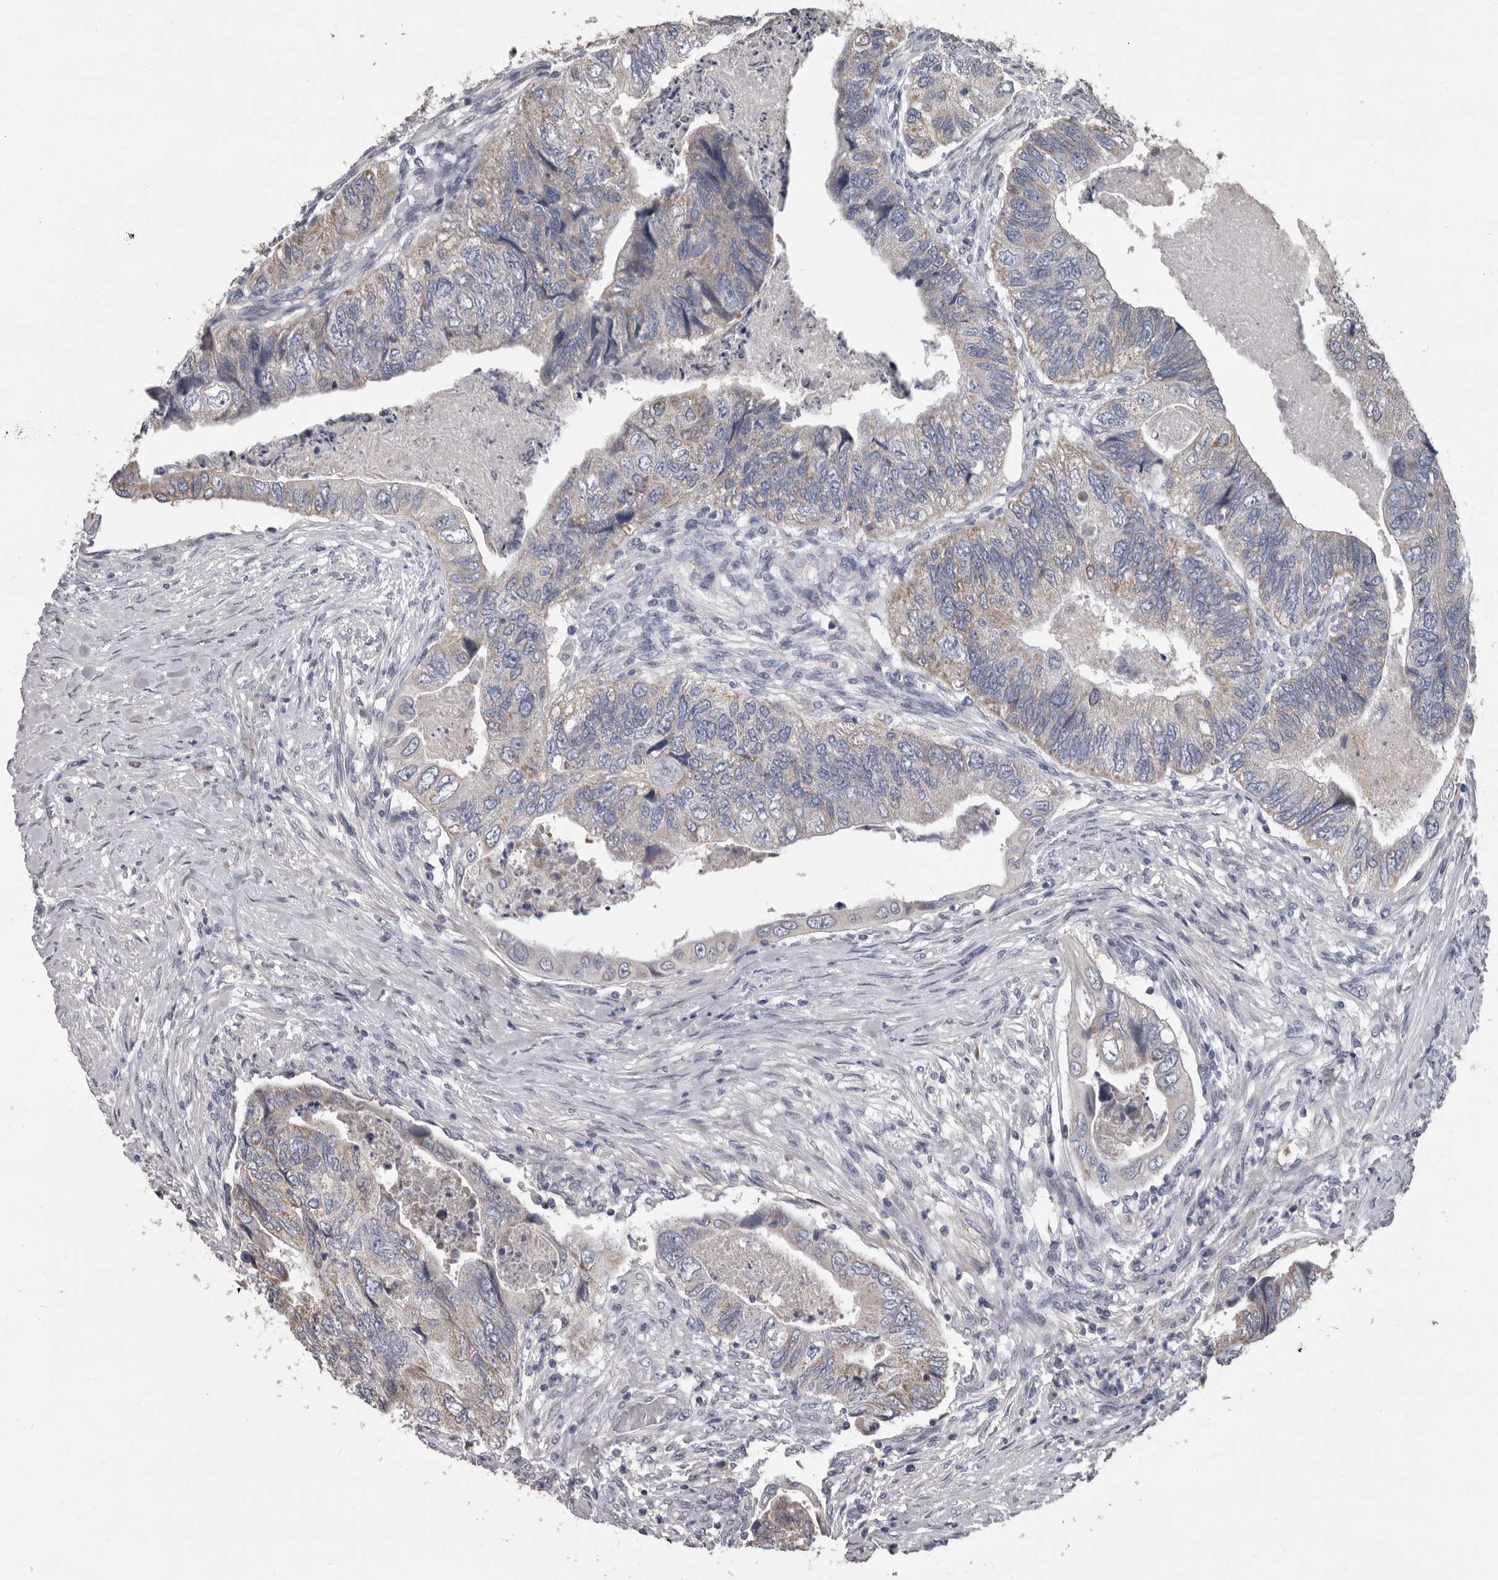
{"staining": {"intensity": "moderate", "quantity": "<25%", "location": "cytoplasmic/membranous"}, "tissue": "colorectal cancer", "cell_type": "Tumor cells", "image_type": "cancer", "snomed": [{"axis": "morphology", "description": "Adenocarcinoma, NOS"}, {"axis": "topography", "description": "Rectum"}], "caption": "This image reveals IHC staining of colorectal adenocarcinoma, with low moderate cytoplasmic/membranous positivity in about <25% of tumor cells.", "gene": "ALDH5A1", "patient": {"sex": "male", "age": 63}}